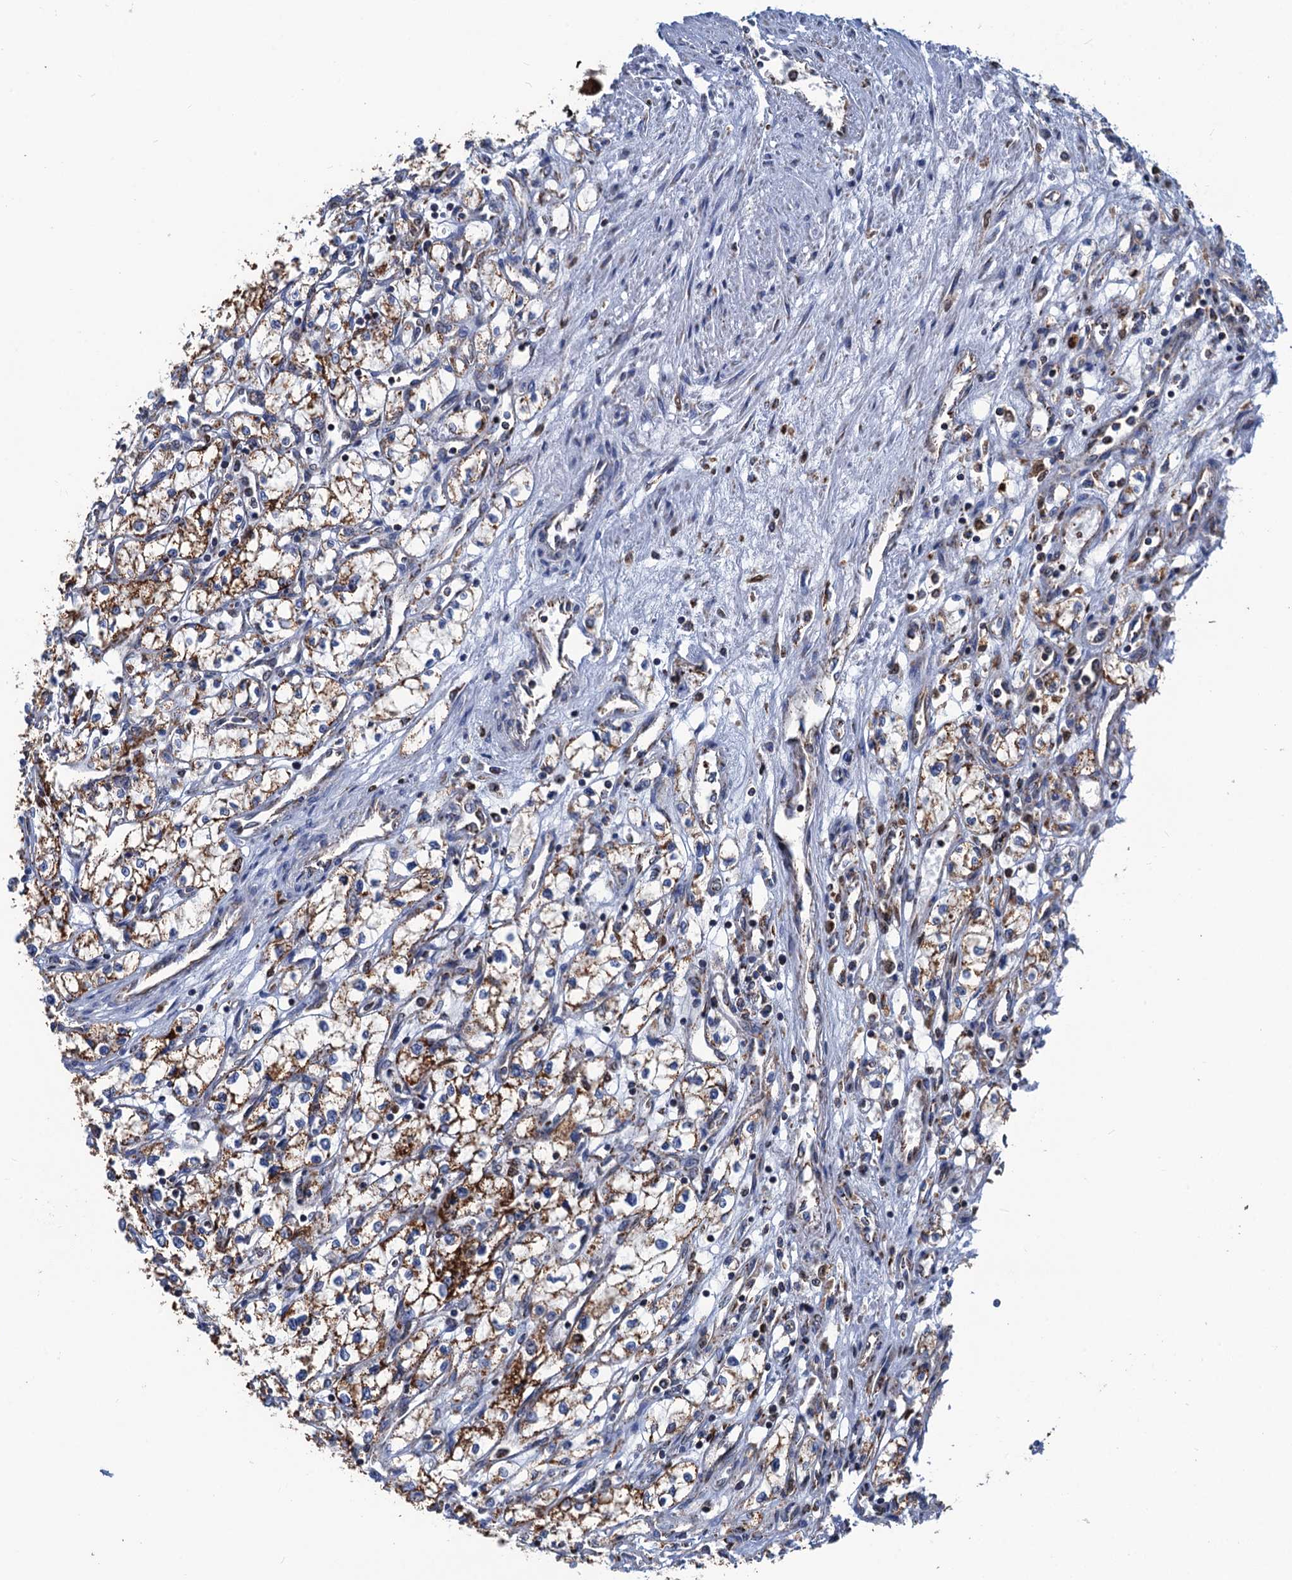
{"staining": {"intensity": "strong", "quantity": "25%-75%", "location": "cytoplasmic/membranous"}, "tissue": "renal cancer", "cell_type": "Tumor cells", "image_type": "cancer", "snomed": [{"axis": "morphology", "description": "Adenocarcinoma, NOS"}, {"axis": "topography", "description": "Kidney"}], "caption": "Tumor cells display high levels of strong cytoplasmic/membranous expression in about 25%-75% of cells in human renal cancer. (Brightfield microscopy of DAB IHC at high magnification).", "gene": "IVD", "patient": {"sex": "male", "age": 59}}